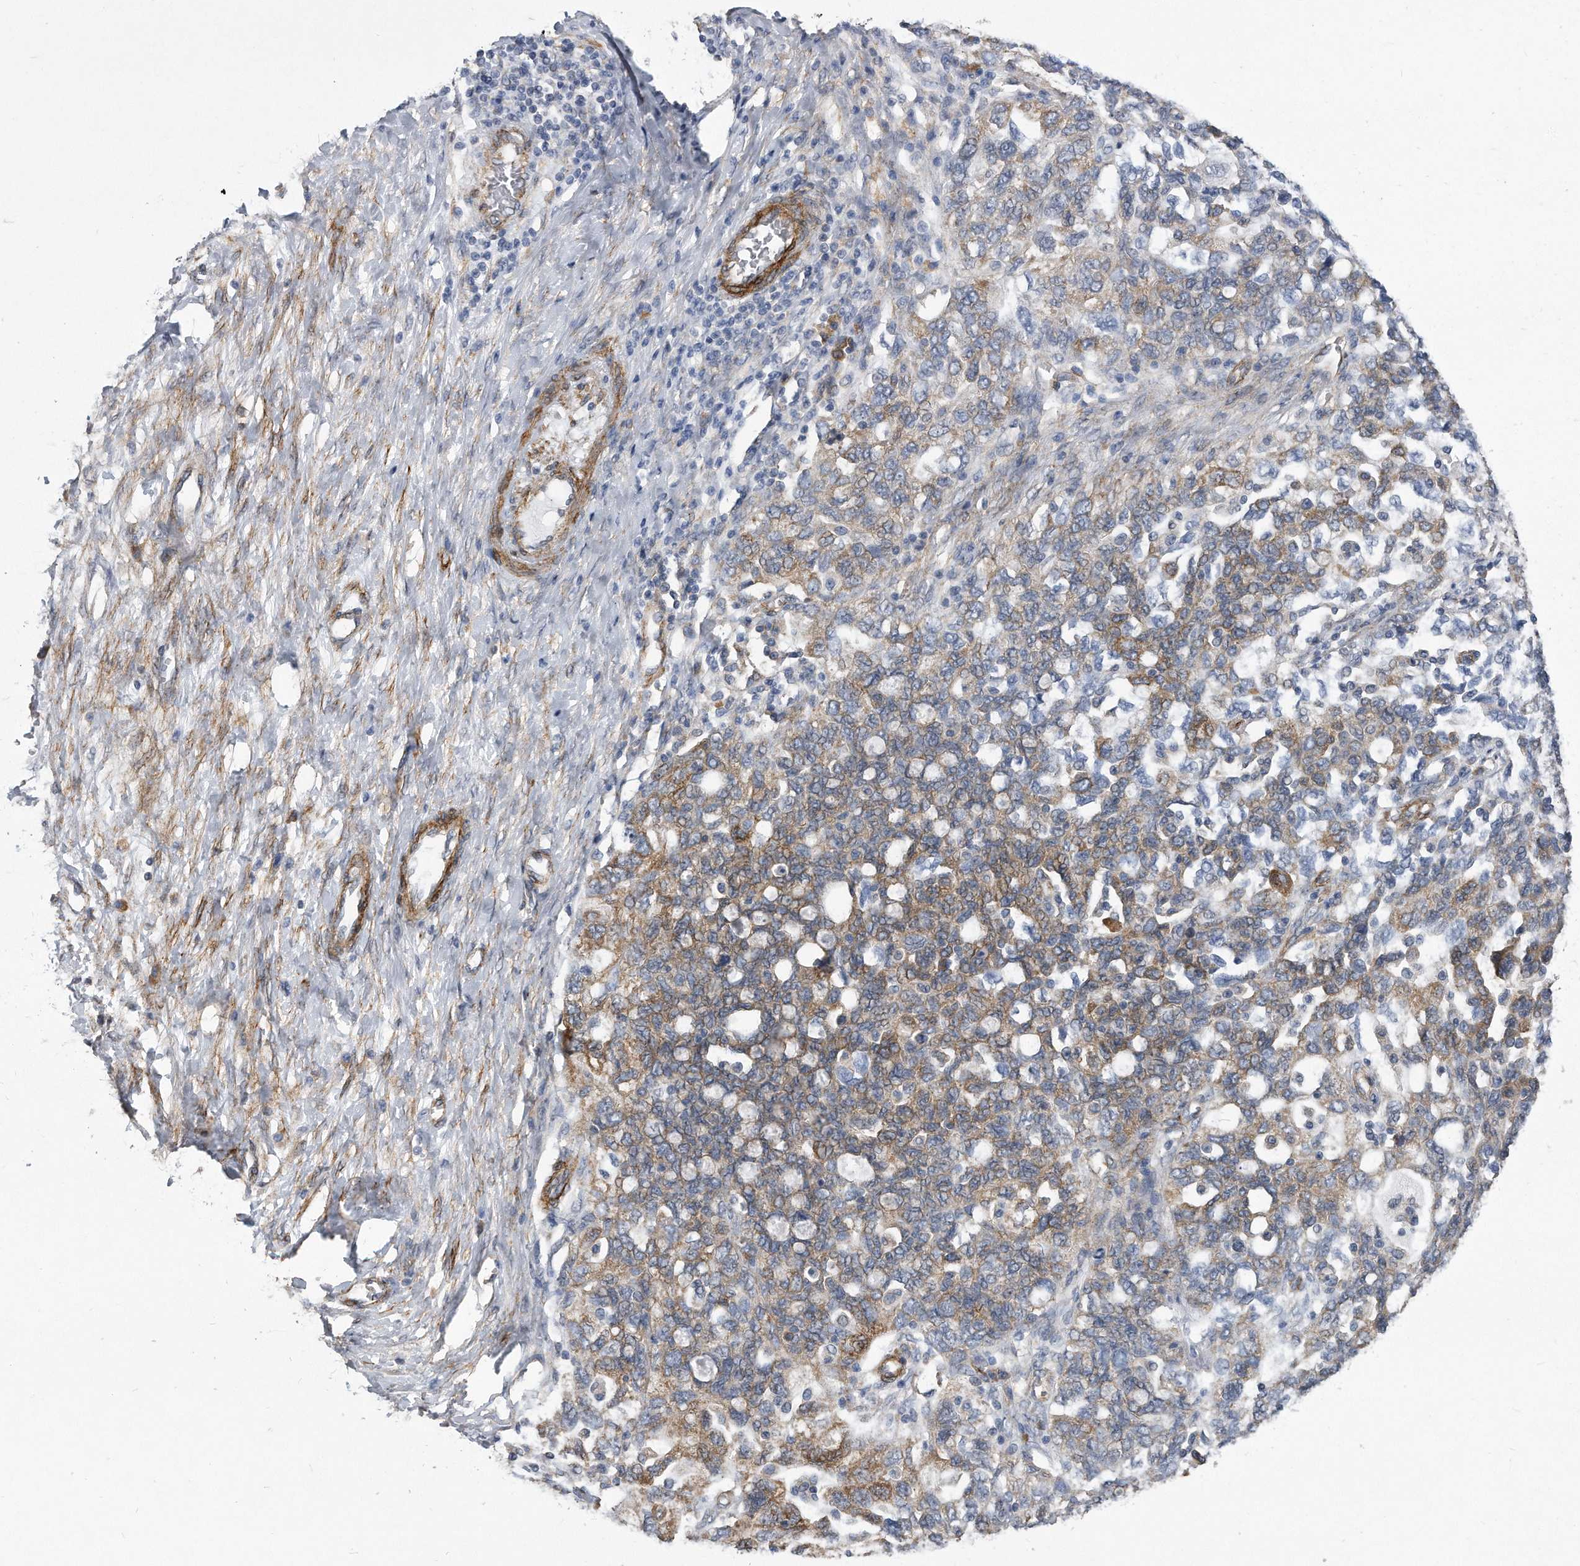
{"staining": {"intensity": "moderate", "quantity": "<25%", "location": "cytoplasmic/membranous"}, "tissue": "ovarian cancer", "cell_type": "Tumor cells", "image_type": "cancer", "snomed": [{"axis": "morphology", "description": "Carcinoma, NOS"}, {"axis": "morphology", "description": "Cystadenocarcinoma, serous, NOS"}, {"axis": "topography", "description": "Ovary"}], "caption": "Immunohistochemistry (IHC) histopathology image of neoplastic tissue: ovarian cancer (serous cystadenocarcinoma) stained using immunohistochemistry demonstrates low levels of moderate protein expression localized specifically in the cytoplasmic/membranous of tumor cells, appearing as a cytoplasmic/membranous brown color.", "gene": "EIF2B4", "patient": {"sex": "female", "age": 69}}